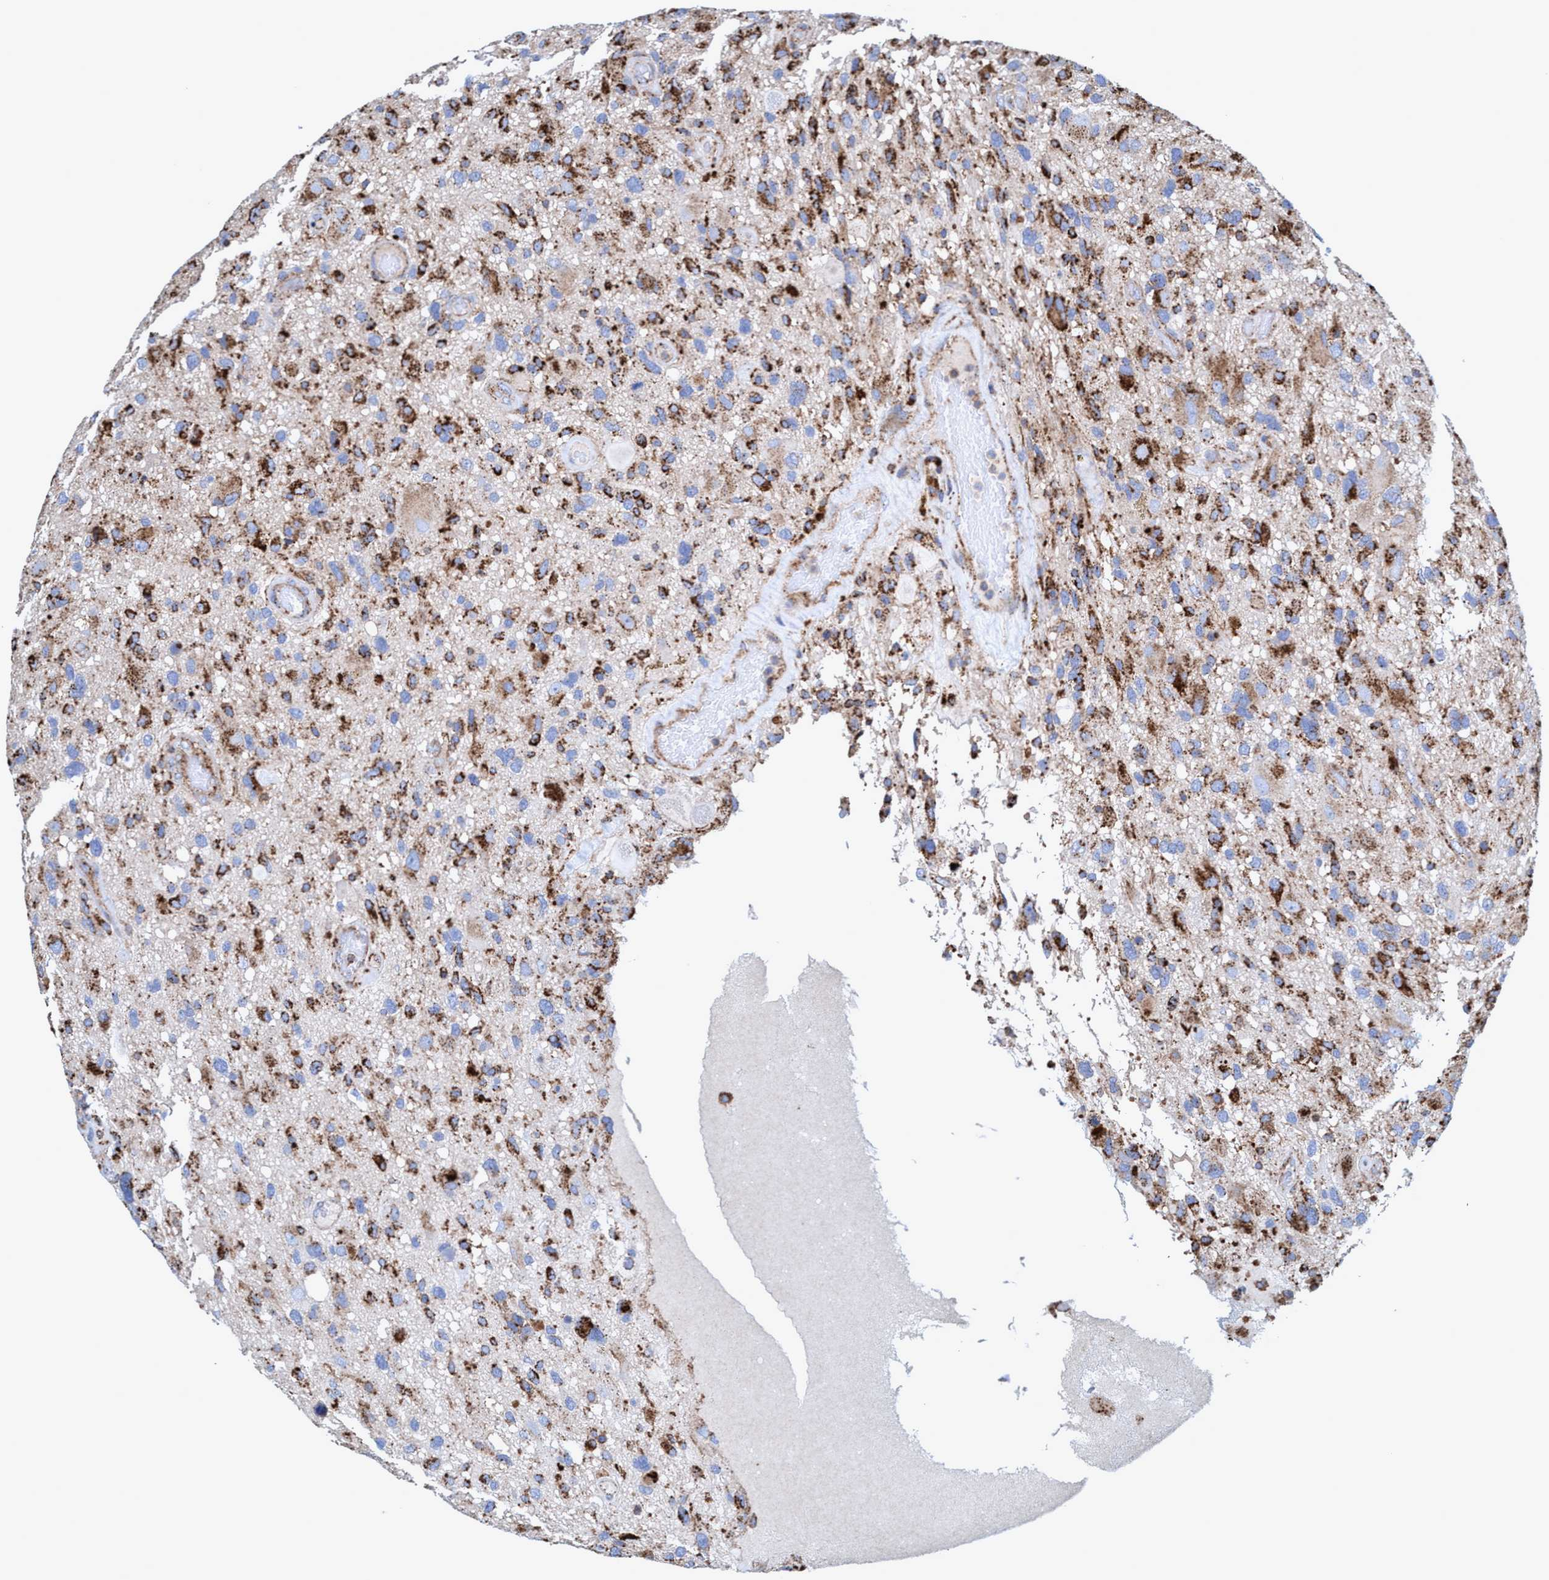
{"staining": {"intensity": "strong", "quantity": "25%-75%", "location": "cytoplasmic/membranous"}, "tissue": "glioma", "cell_type": "Tumor cells", "image_type": "cancer", "snomed": [{"axis": "morphology", "description": "Glioma, malignant, High grade"}, {"axis": "topography", "description": "Brain"}], "caption": "This micrograph shows glioma stained with immunohistochemistry to label a protein in brown. The cytoplasmic/membranous of tumor cells show strong positivity for the protein. Nuclei are counter-stained blue.", "gene": "TRIM65", "patient": {"sex": "male", "age": 33}}